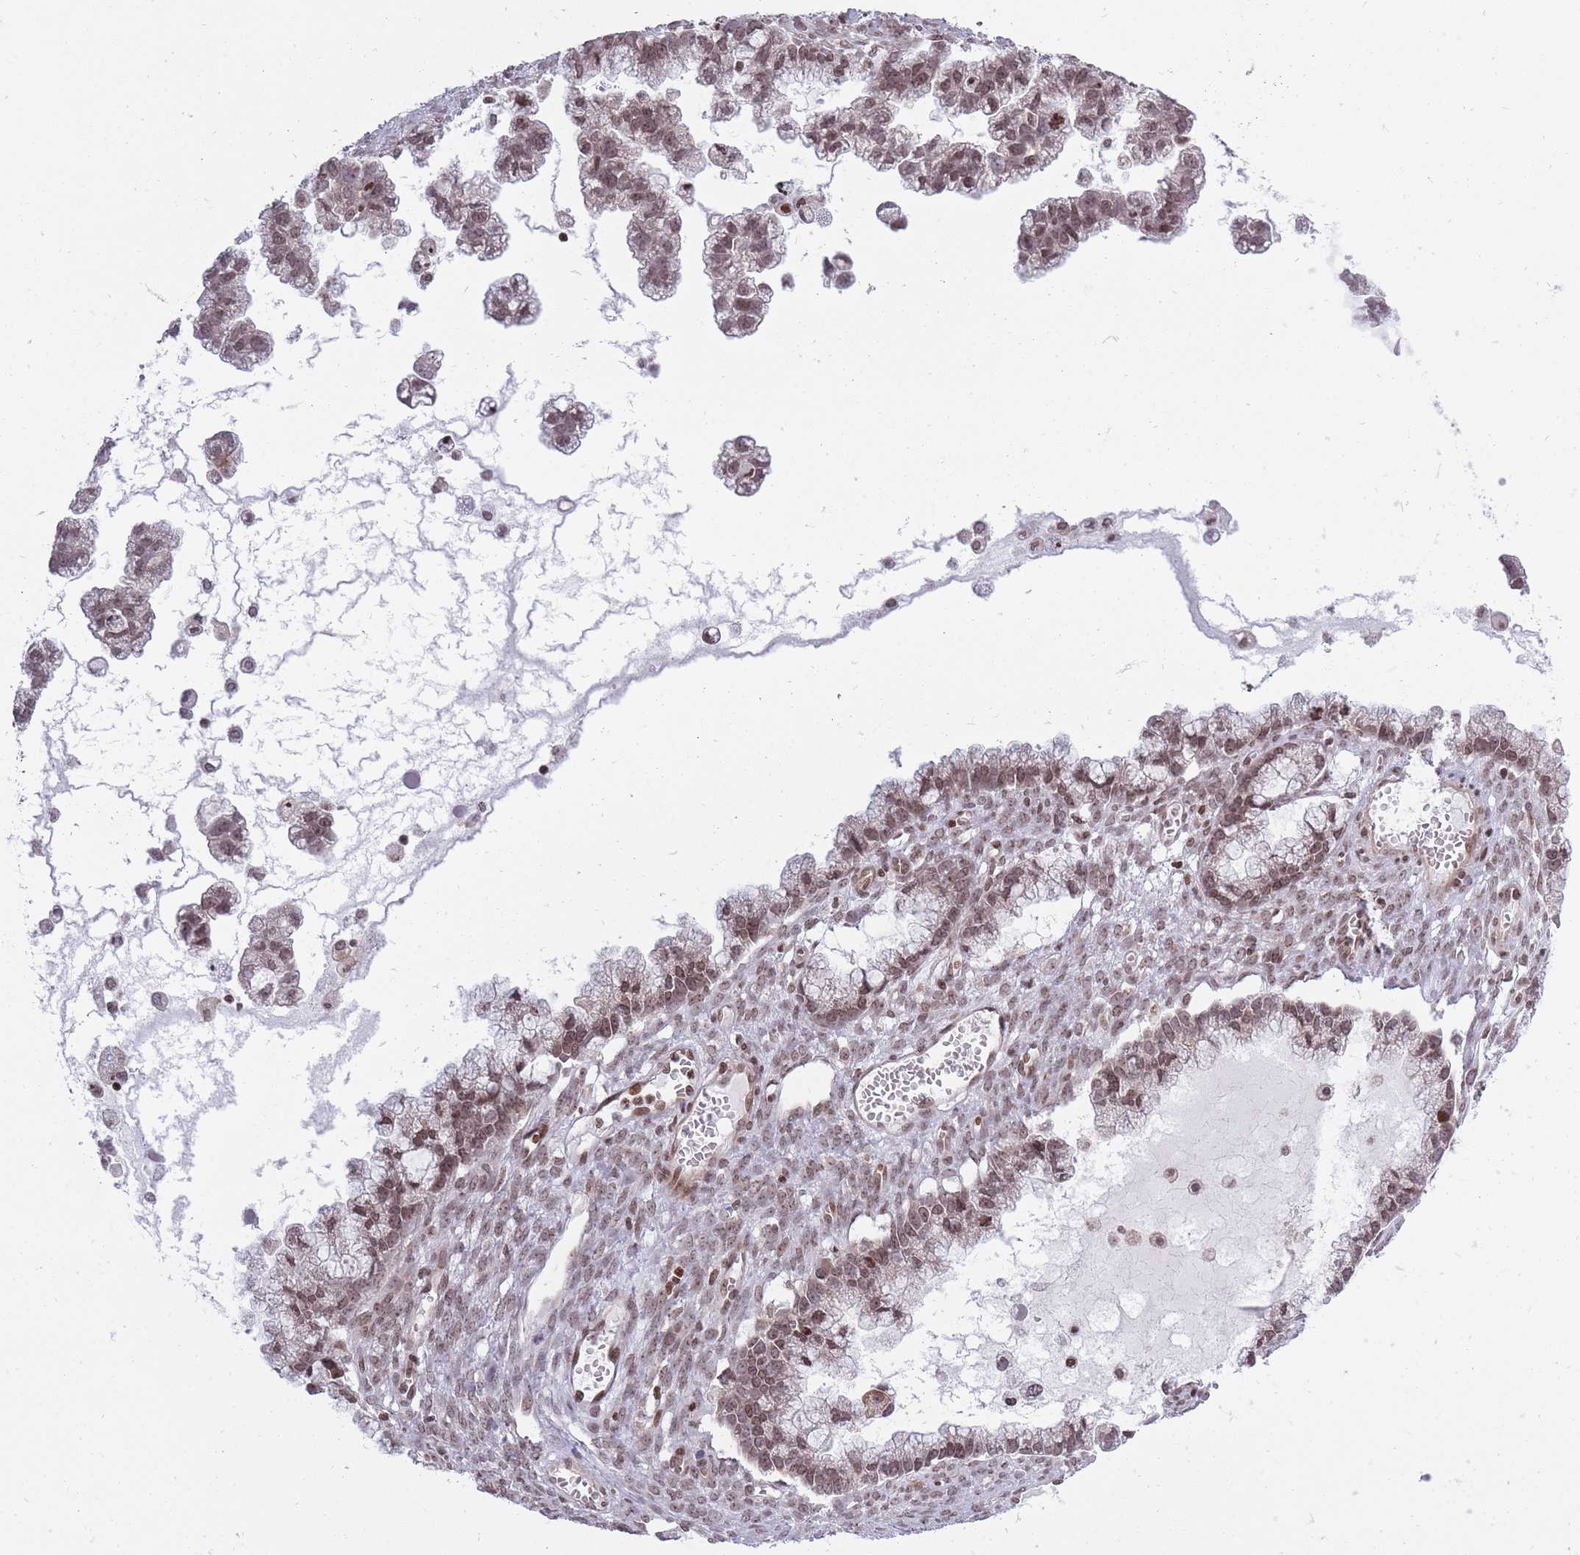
{"staining": {"intensity": "weak", "quantity": "25%-75%", "location": "nuclear"}, "tissue": "ovarian cancer", "cell_type": "Tumor cells", "image_type": "cancer", "snomed": [{"axis": "morphology", "description": "Cystadenocarcinoma, mucinous, NOS"}, {"axis": "topography", "description": "Ovary"}], "caption": "DAB (3,3'-diaminobenzidine) immunohistochemical staining of human mucinous cystadenocarcinoma (ovarian) reveals weak nuclear protein staining in approximately 25%-75% of tumor cells.", "gene": "TMC6", "patient": {"sex": "female", "age": 72}}